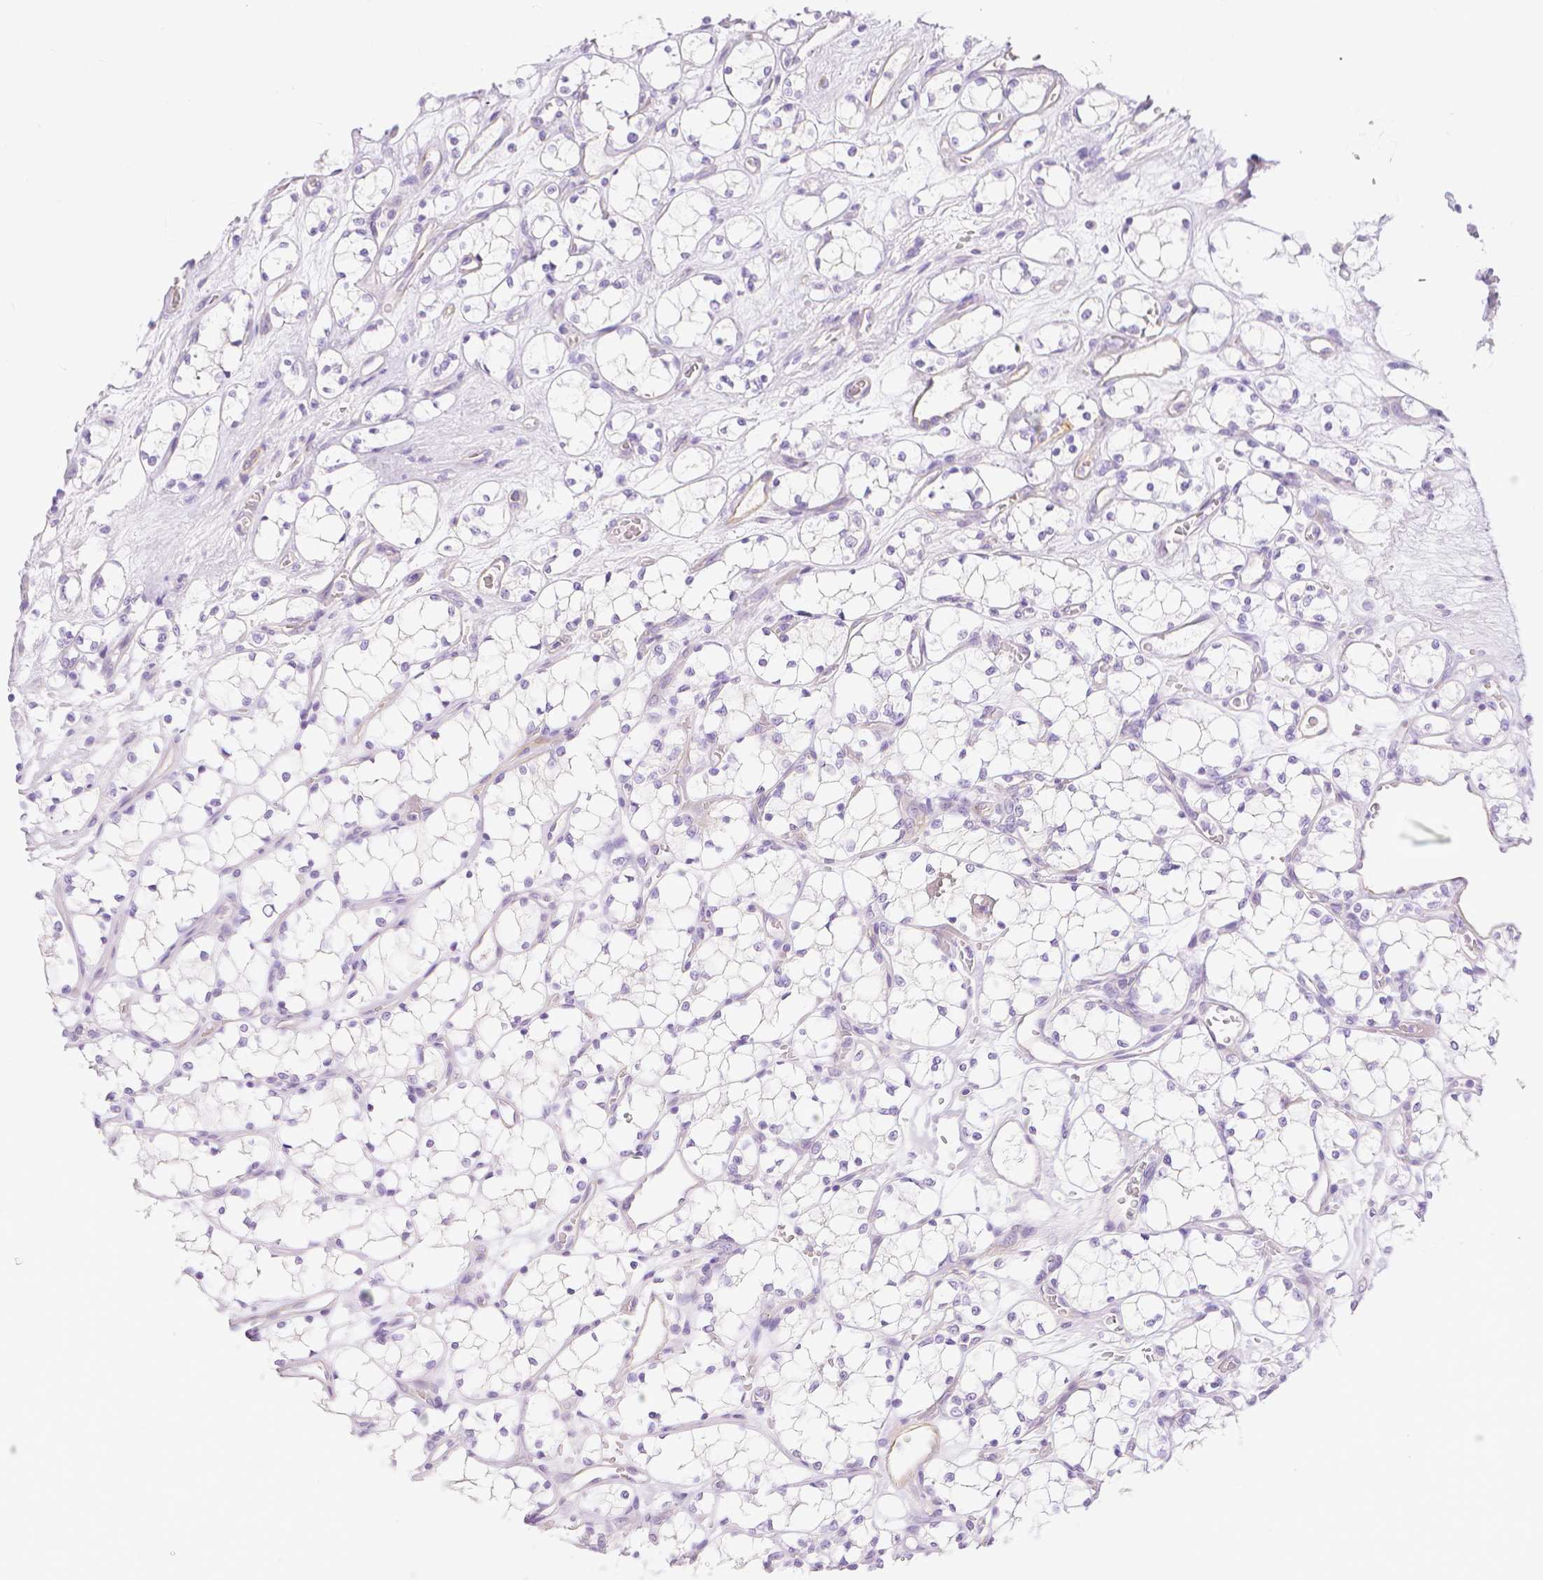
{"staining": {"intensity": "negative", "quantity": "none", "location": "none"}, "tissue": "renal cancer", "cell_type": "Tumor cells", "image_type": "cancer", "snomed": [{"axis": "morphology", "description": "Adenocarcinoma, NOS"}, {"axis": "topography", "description": "Kidney"}], "caption": "A high-resolution micrograph shows immunohistochemistry (IHC) staining of renal cancer (adenocarcinoma), which reveals no significant positivity in tumor cells.", "gene": "SLC27A5", "patient": {"sex": "female", "age": 69}}